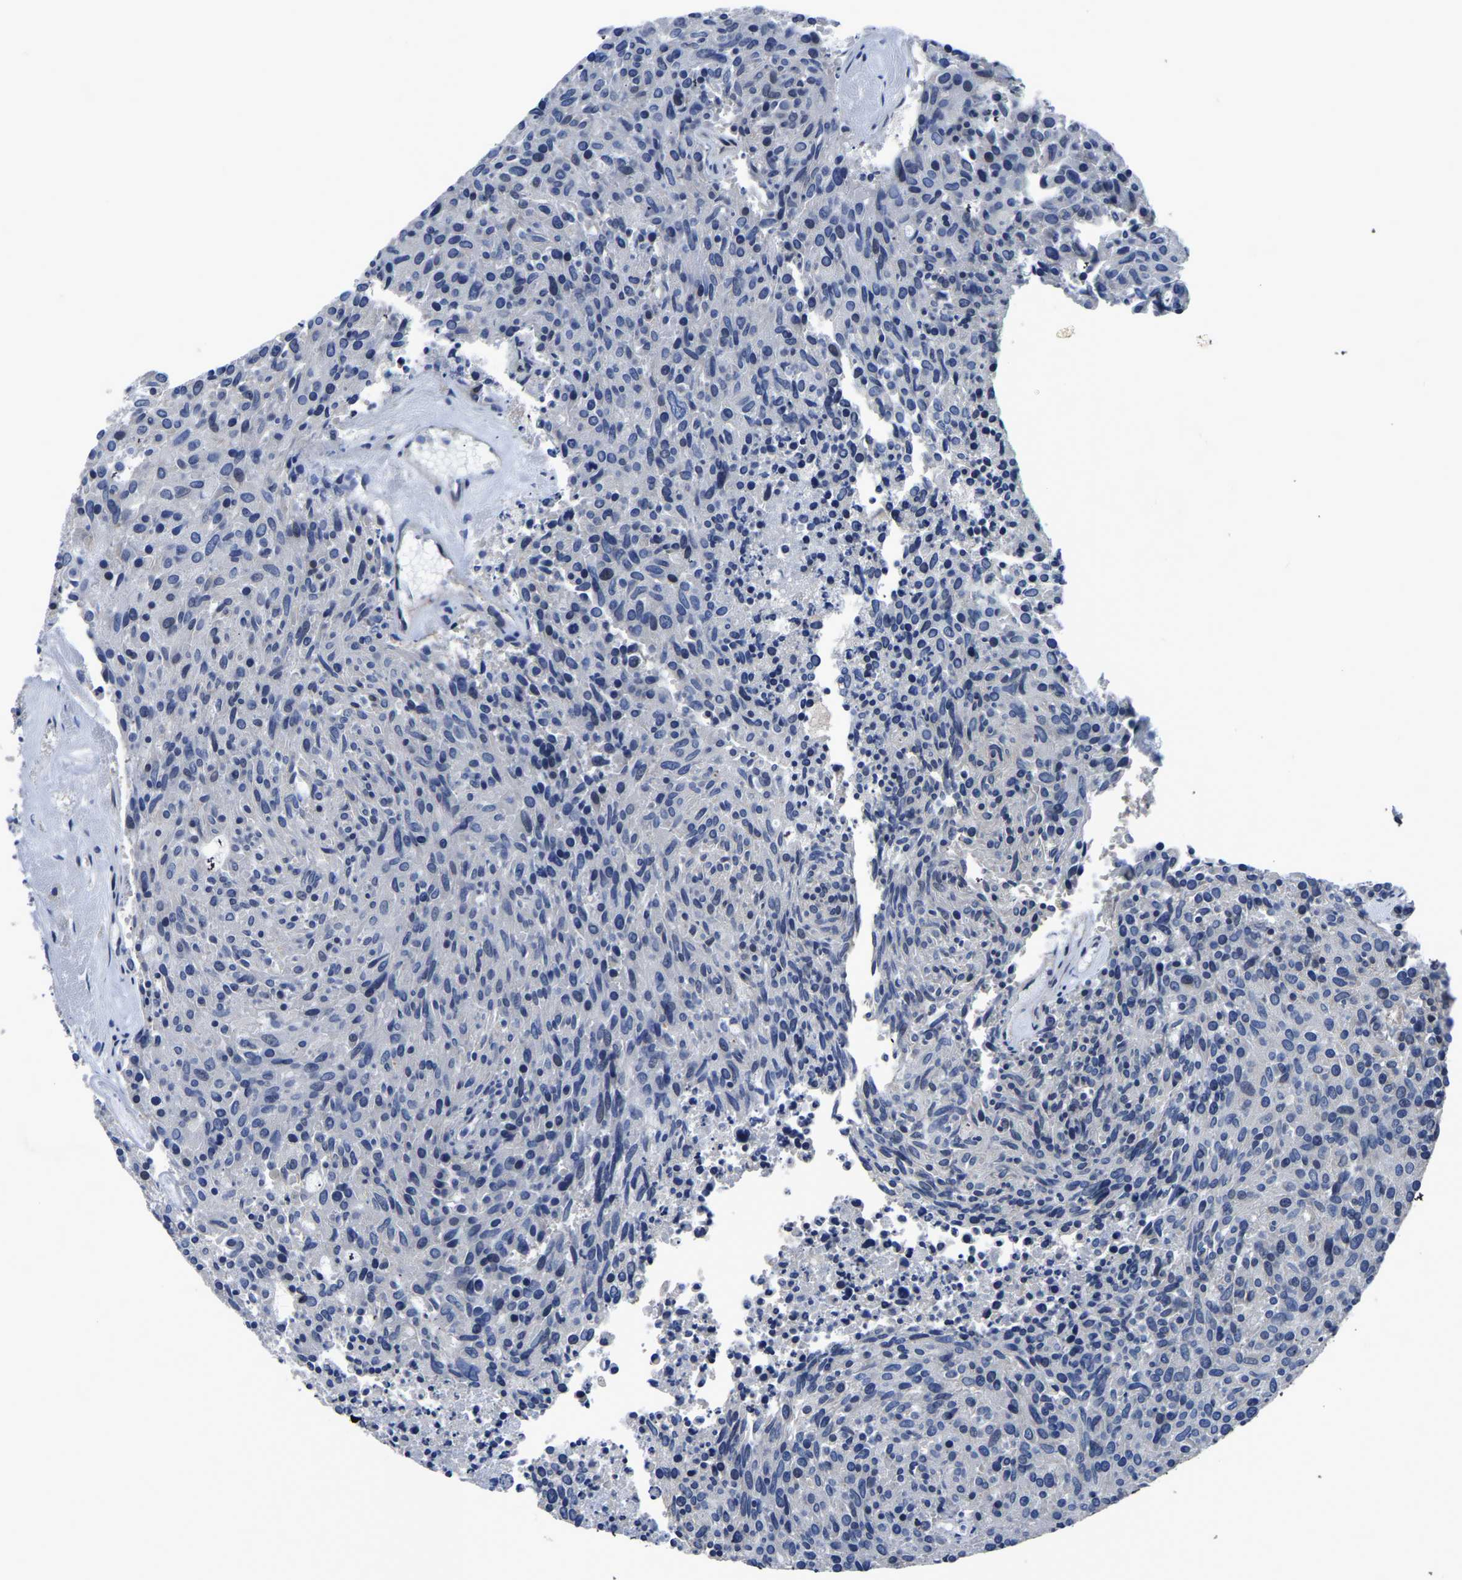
{"staining": {"intensity": "negative", "quantity": "none", "location": "none"}, "tissue": "carcinoid", "cell_type": "Tumor cells", "image_type": "cancer", "snomed": [{"axis": "morphology", "description": "Carcinoid, malignant, NOS"}, {"axis": "topography", "description": "Pancreas"}], "caption": "Human carcinoid stained for a protein using IHC displays no positivity in tumor cells.", "gene": "PDLIM7", "patient": {"sex": "female", "age": 54}}